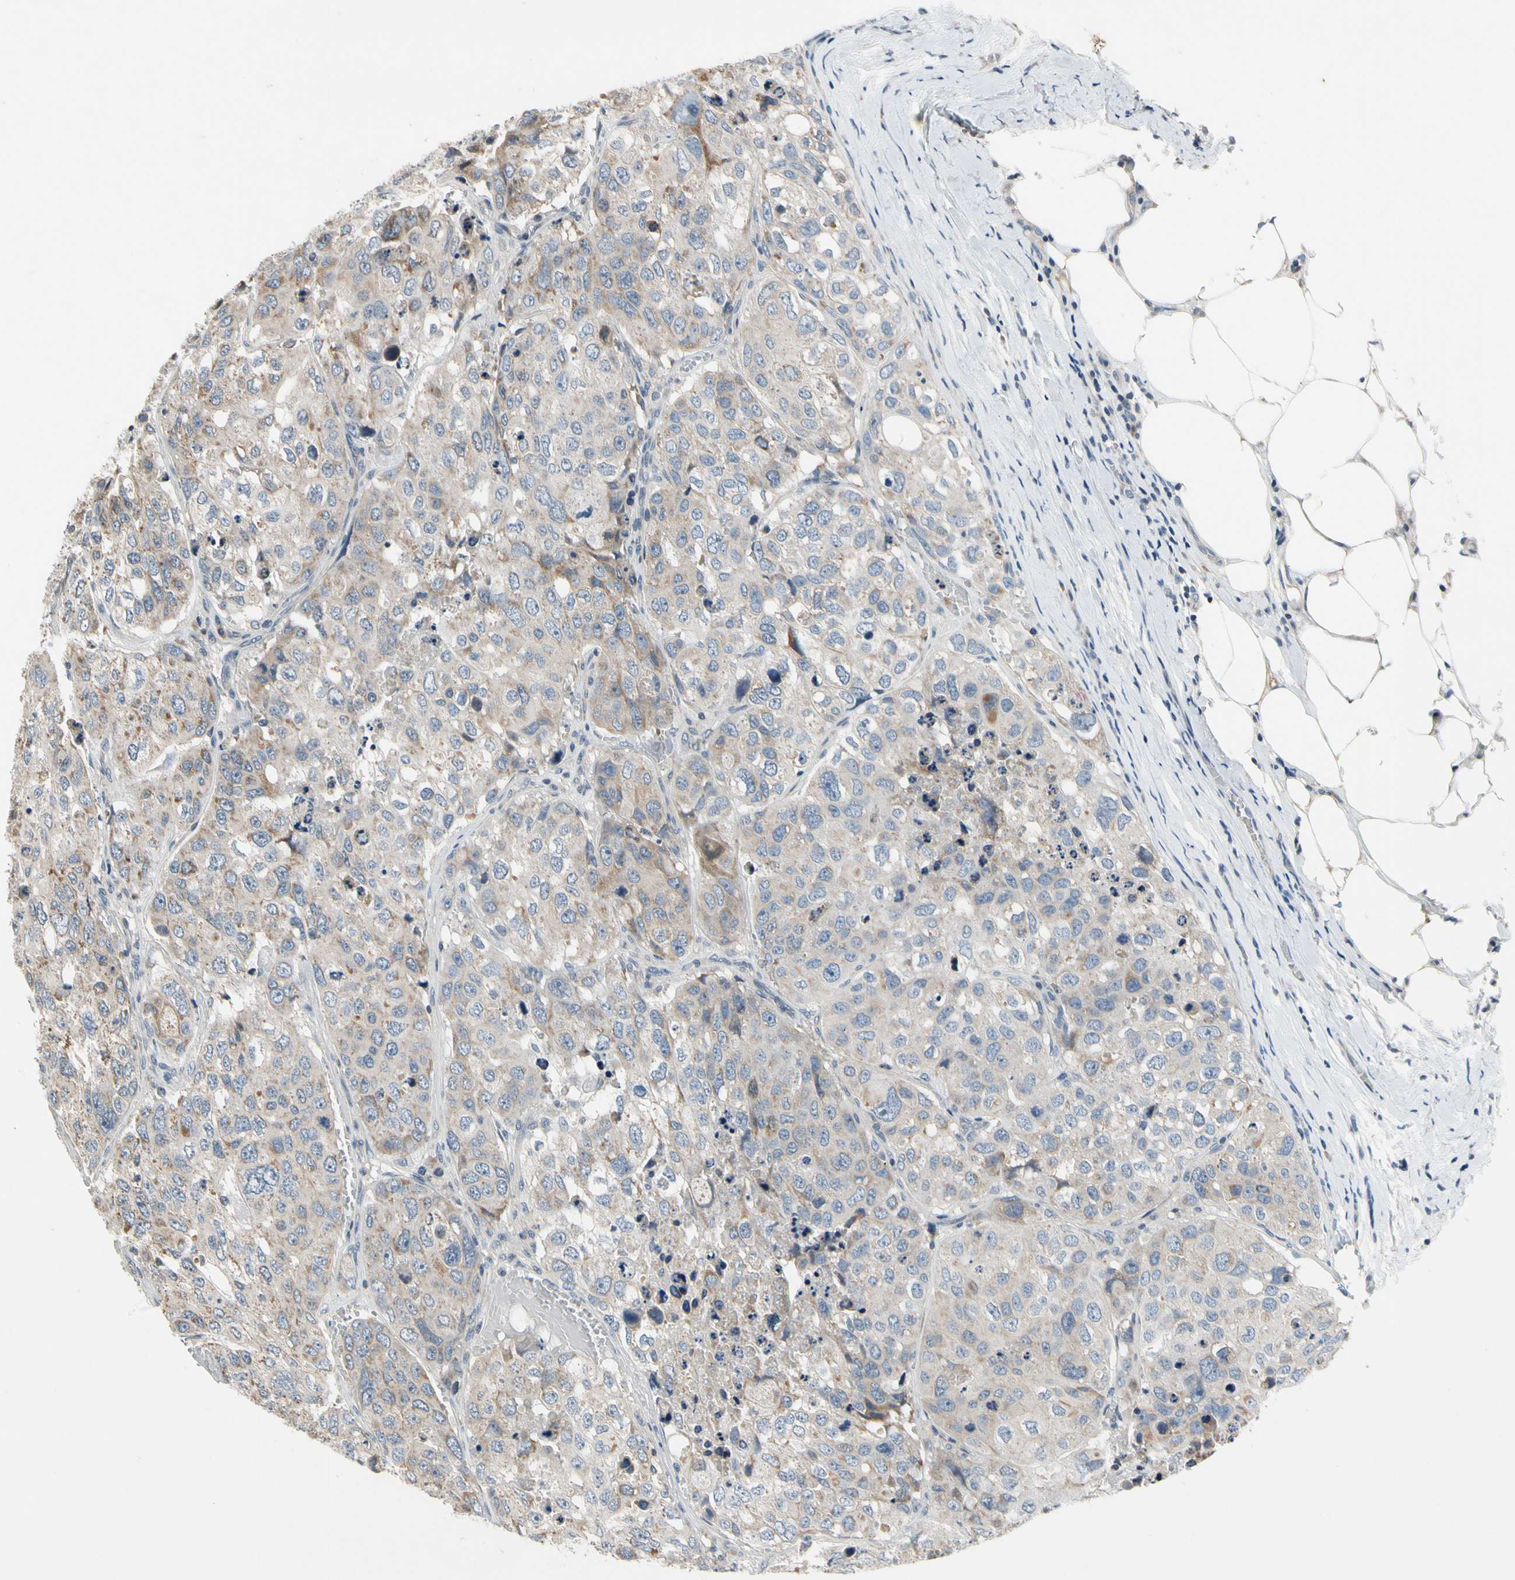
{"staining": {"intensity": "negative", "quantity": "none", "location": "none"}, "tissue": "urothelial cancer", "cell_type": "Tumor cells", "image_type": "cancer", "snomed": [{"axis": "morphology", "description": "Urothelial carcinoma, High grade"}, {"axis": "topography", "description": "Lymph node"}, {"axis": "topography", "description": "Urinary bladder"}], "caption": "Tumor cells are negative for protein expression in human urothelial carcinoma (high-grade).", "gene": "SOX30", "patient": {"sex": "male", "age": 51}}